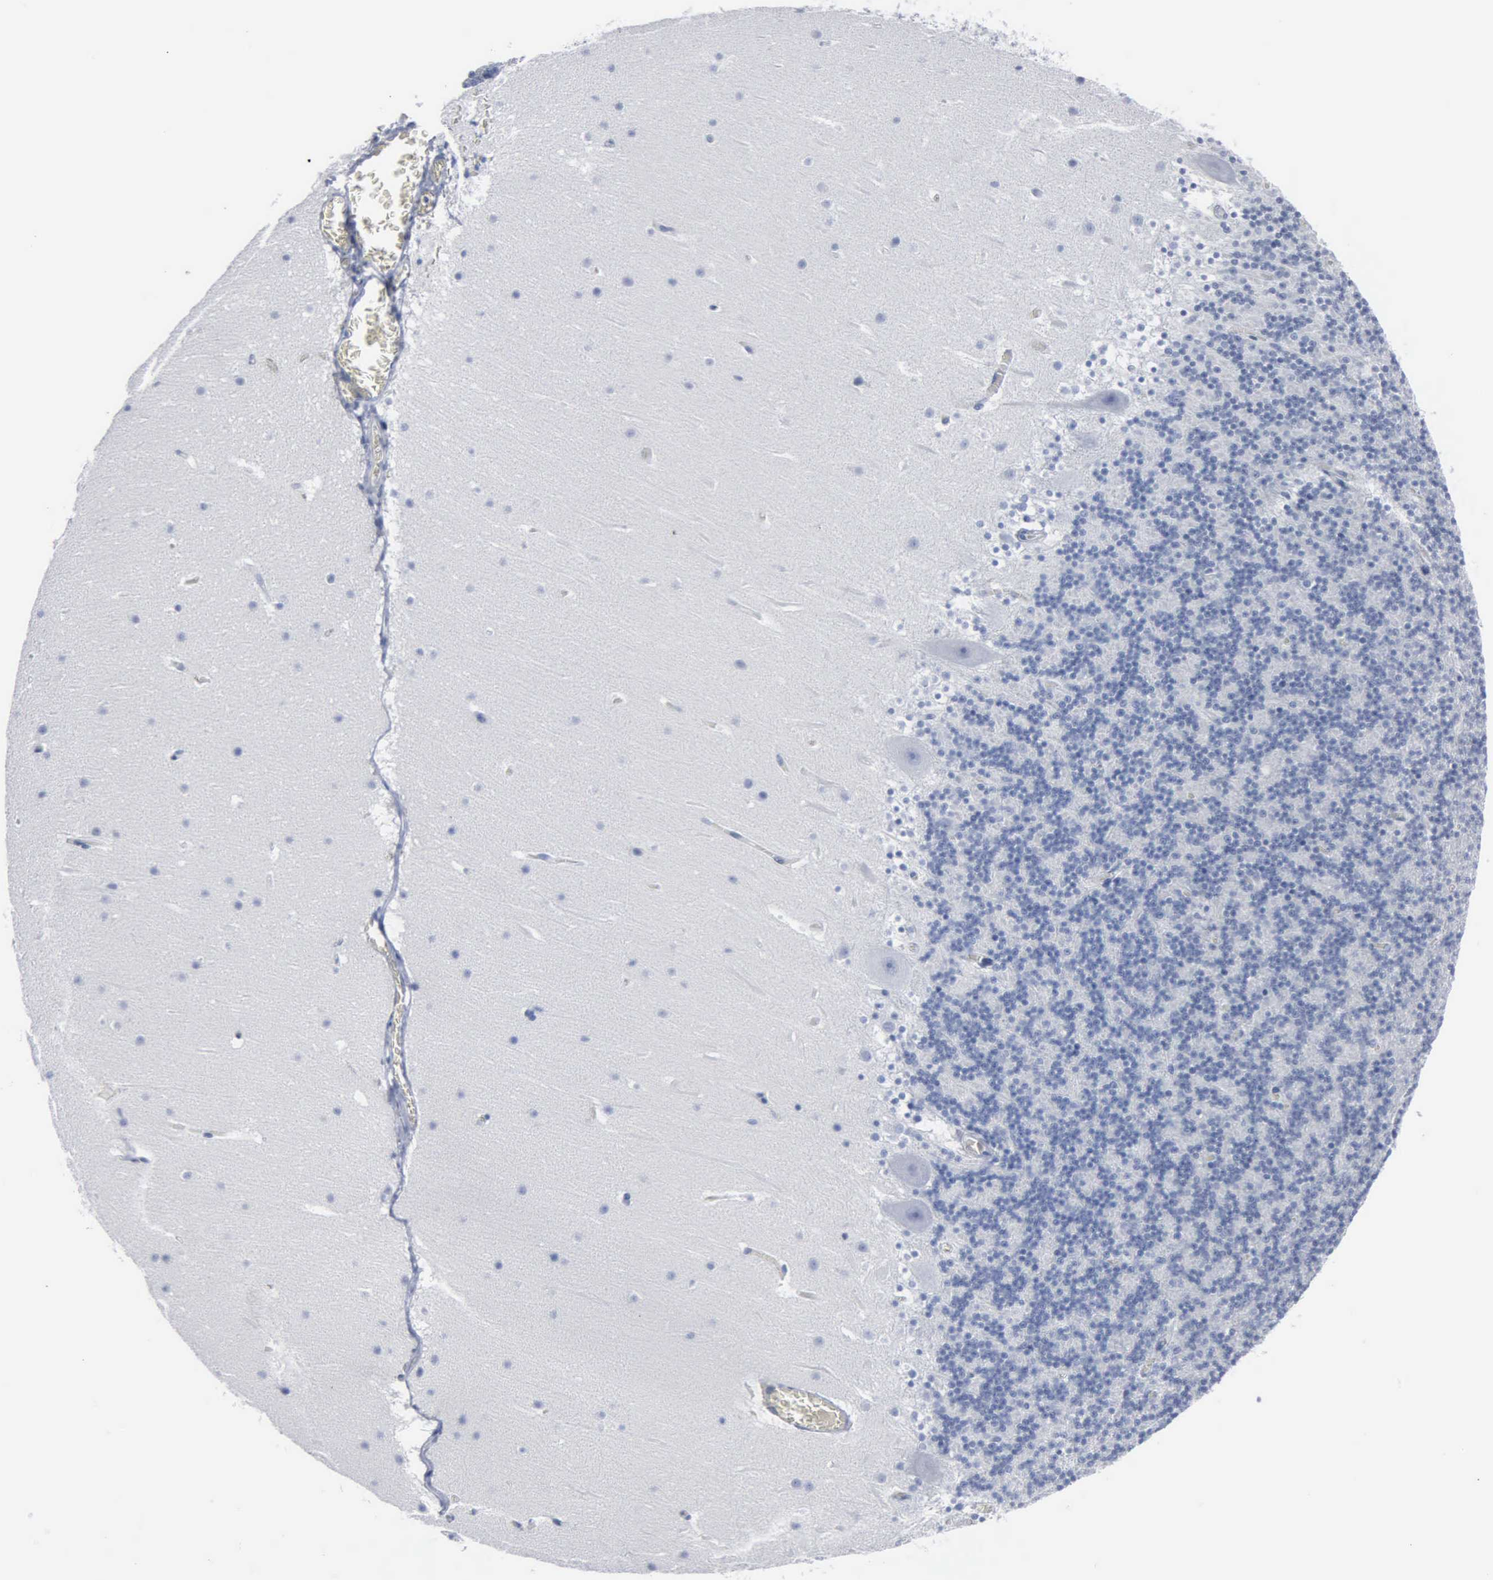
{"staining": {"intensity": "negative", "quantity": "none", "location": "none"}, "tissue": "cerebellum", "cell_type": "Cells in granular layer", "image_type": "normal", "snomed": [{"axis": "morphology", "description": "Normal tissue, NOS"}, {"axis": "topography", "description": "Cerebellum"}], "caption": "DAB (3,3'-diaminobenzidine) immunohistochemical staining of normal cerebellum exhibits no significant staining in cells in granular layer.", "gene": "DMD", "patient": {"sex": "male", "age": 45}}